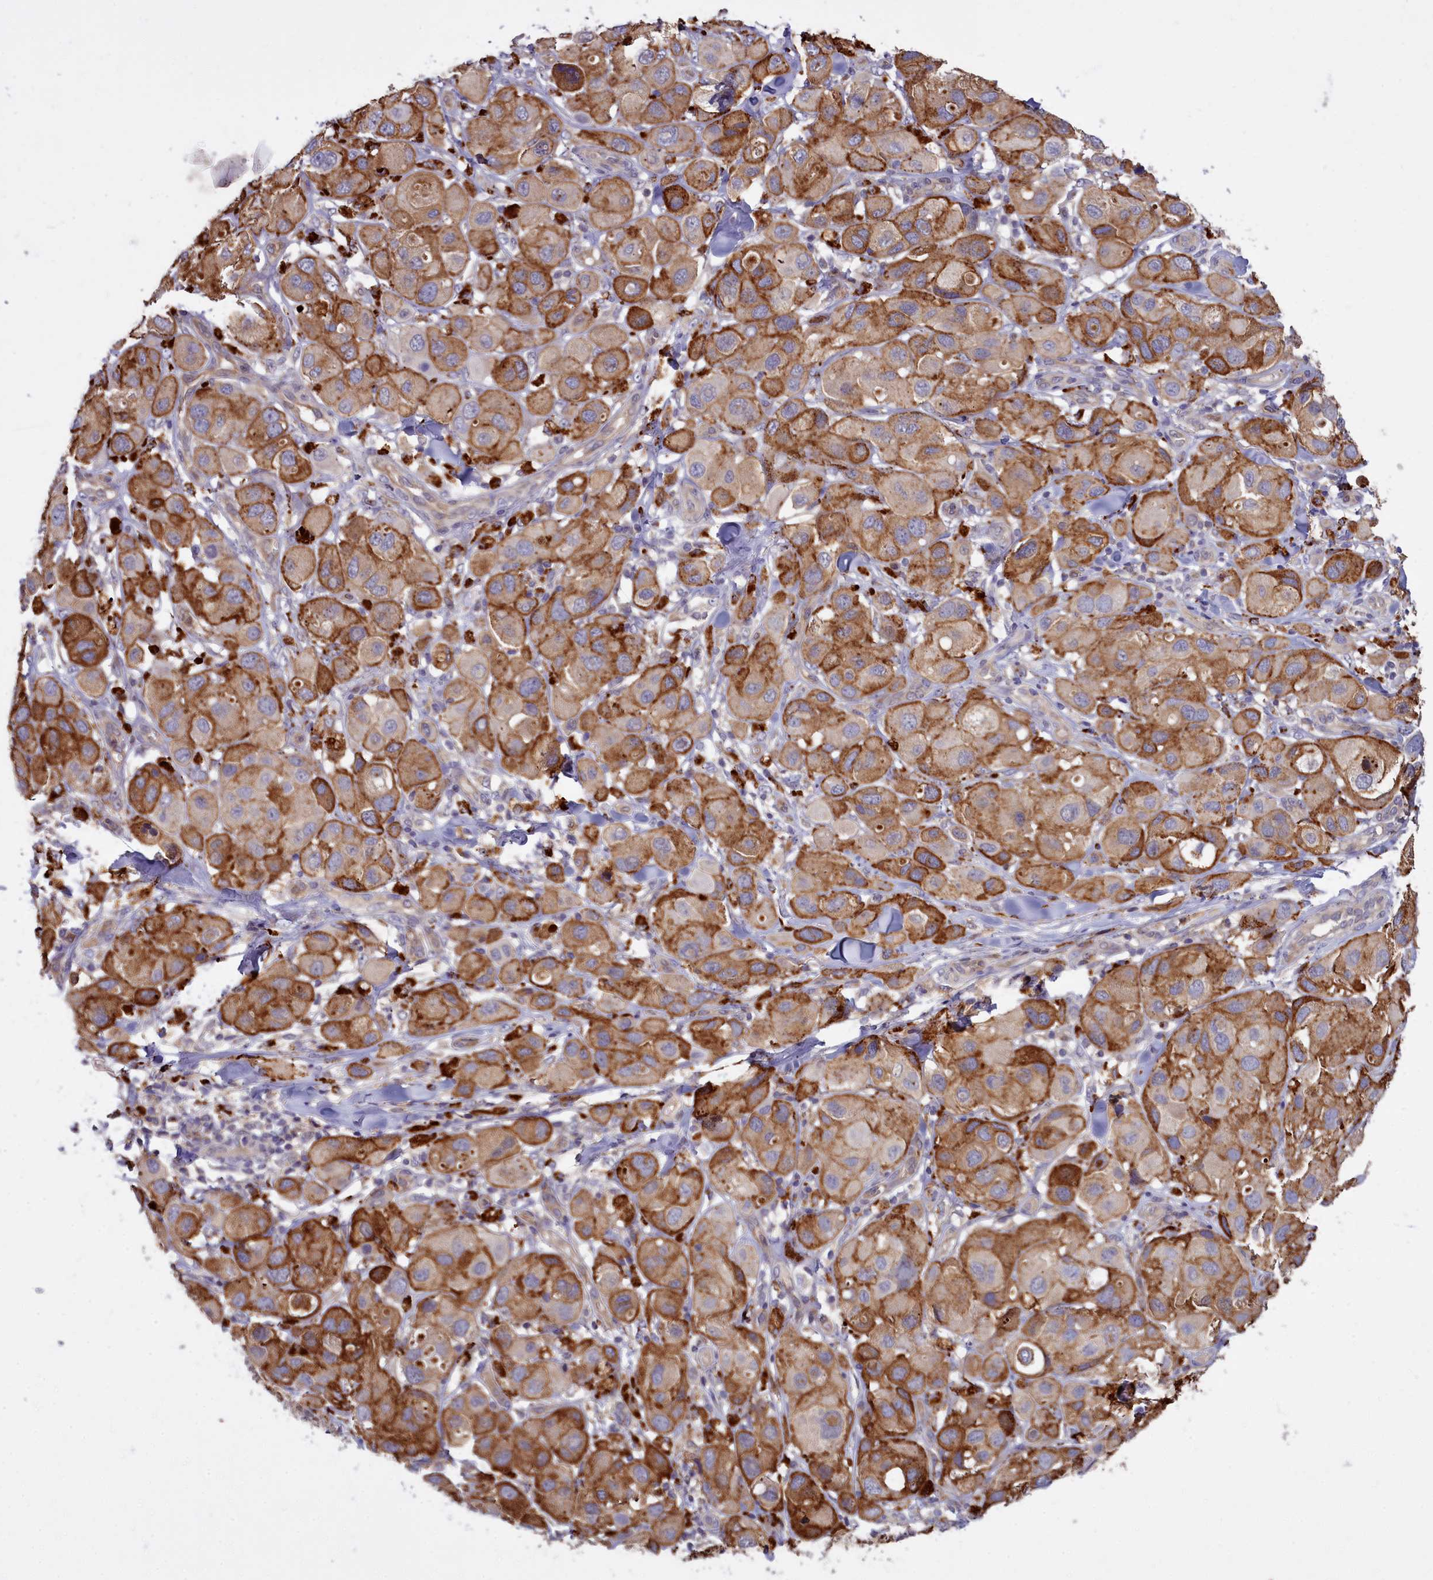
{"staining": {"intensity": "moderate", "quantity": ">75%", "location": "cytoplasmic/membranous"}, "tissue": "melanoma", "cell_type": "Tumor cells", "image_type": "cancer", "snomed": [{"axis": "morphology", "description": "Malignant melanoma, Metastatic site"}, {"axis": "topography", "description": "Skin"}], "caption": "Moderate cytoplasmic/membranous expression for a protein is seen in approximately >75% of tumor cells of melanoma using immunohistochemistry.", "gene": "RAPGEF4", "patient": {"sex": "male", "age": 41}}